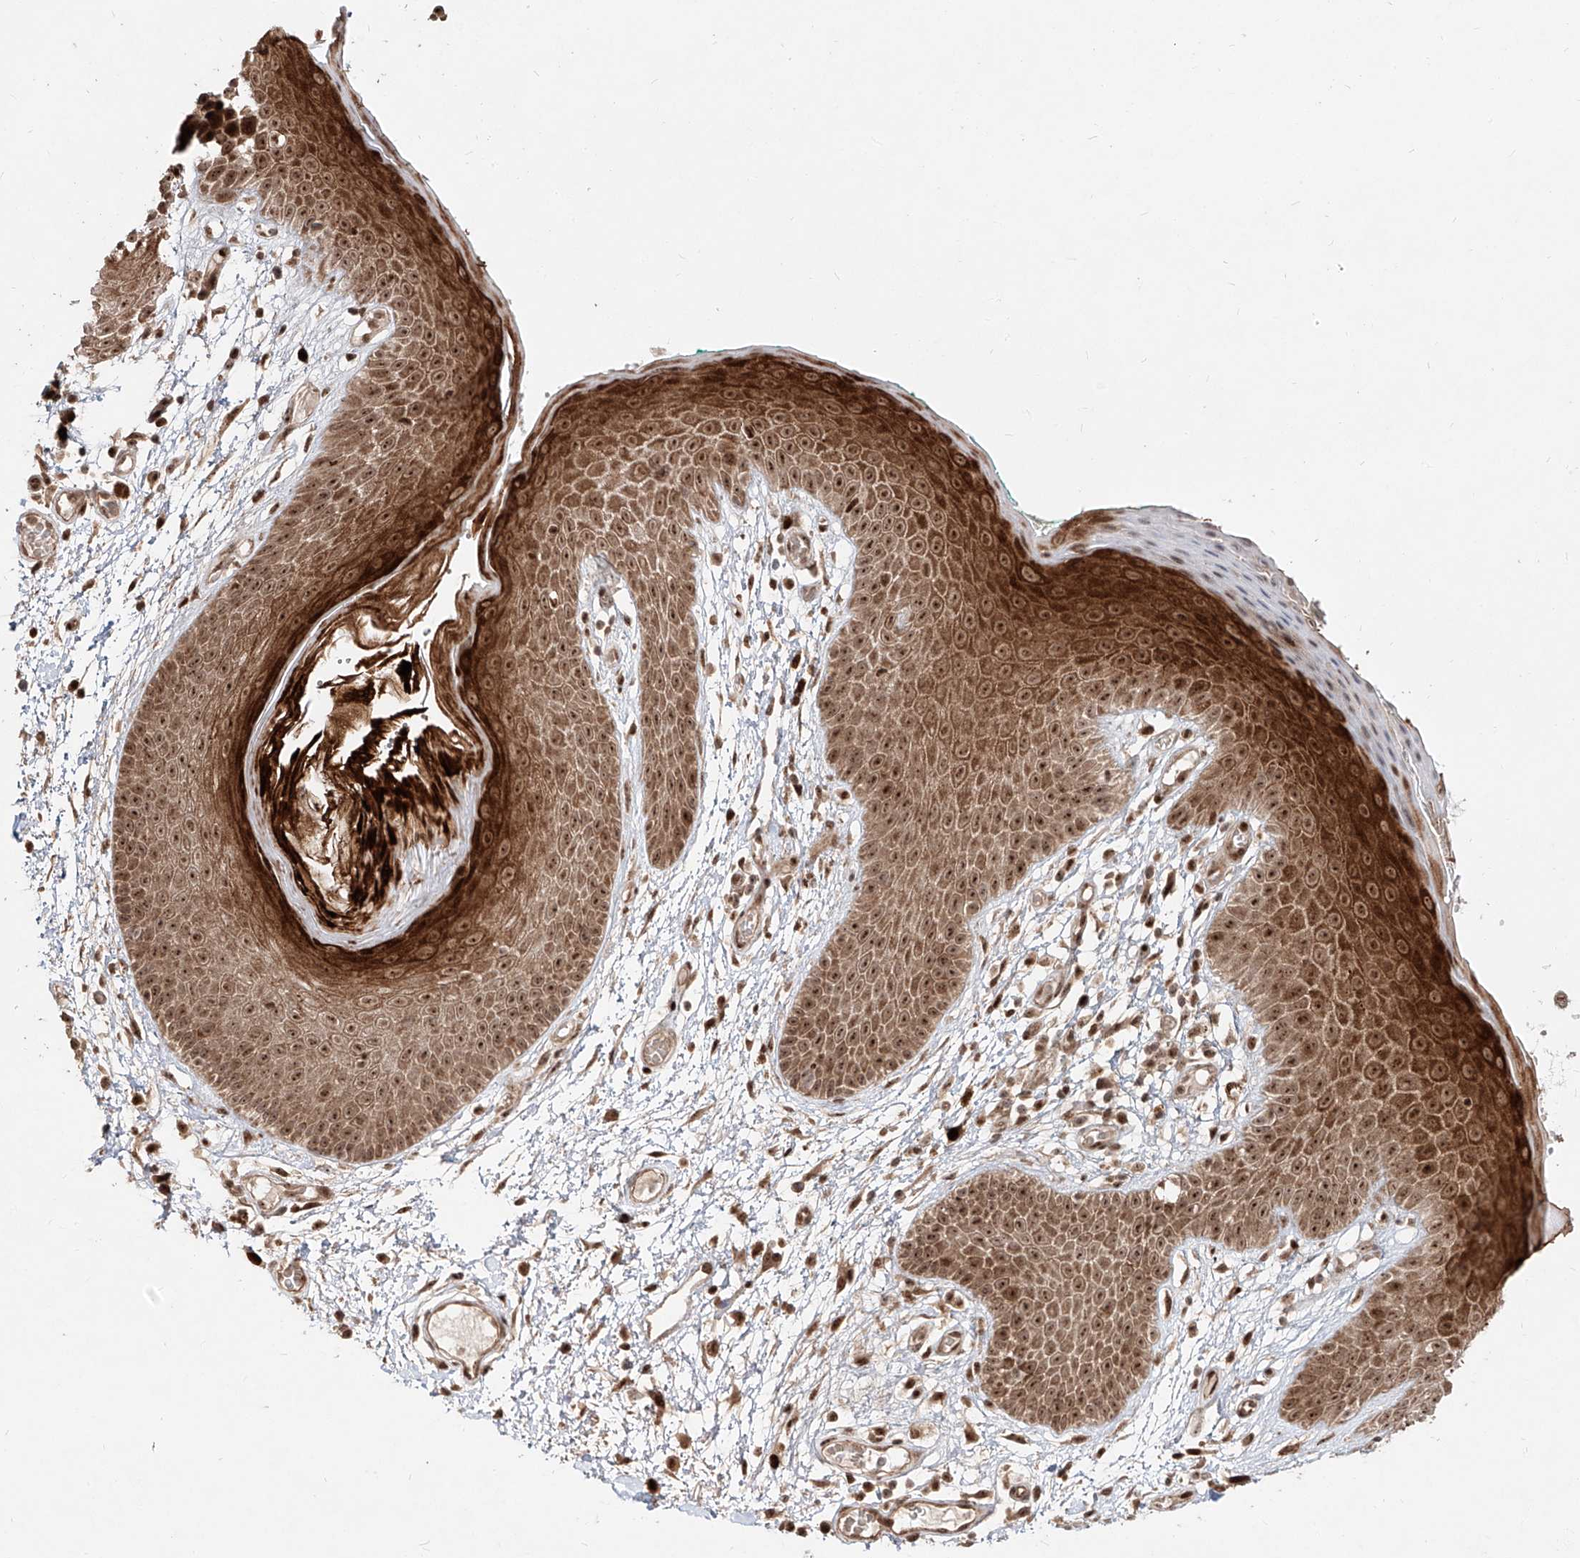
{"staining": {"intensity": "moderate", "quantity": ">75%", "location": "cytoplasmic/membranous,nuclear"}, "tissue": "skin", "cell_type": "Epidermal cells", "image_type": "normal", "snomed": [{"axis": "morphology", "description": "Normal tissue, NOS"}, {"axis": "topography", "description": "Anal"}], "caption": "Immunohistochemistry (IHC) histopathology image of normal skin: skin stained using IHC exhibits medium levels of moderate protein expression localized specifically in the cytoplasmic/membranous,nuclear of epidermal cells, appearing as a cytoplasmic/membranous,nuclear brown color.", "gene": "ZNF710", "patient": {"sex": "male", "age": 74}}